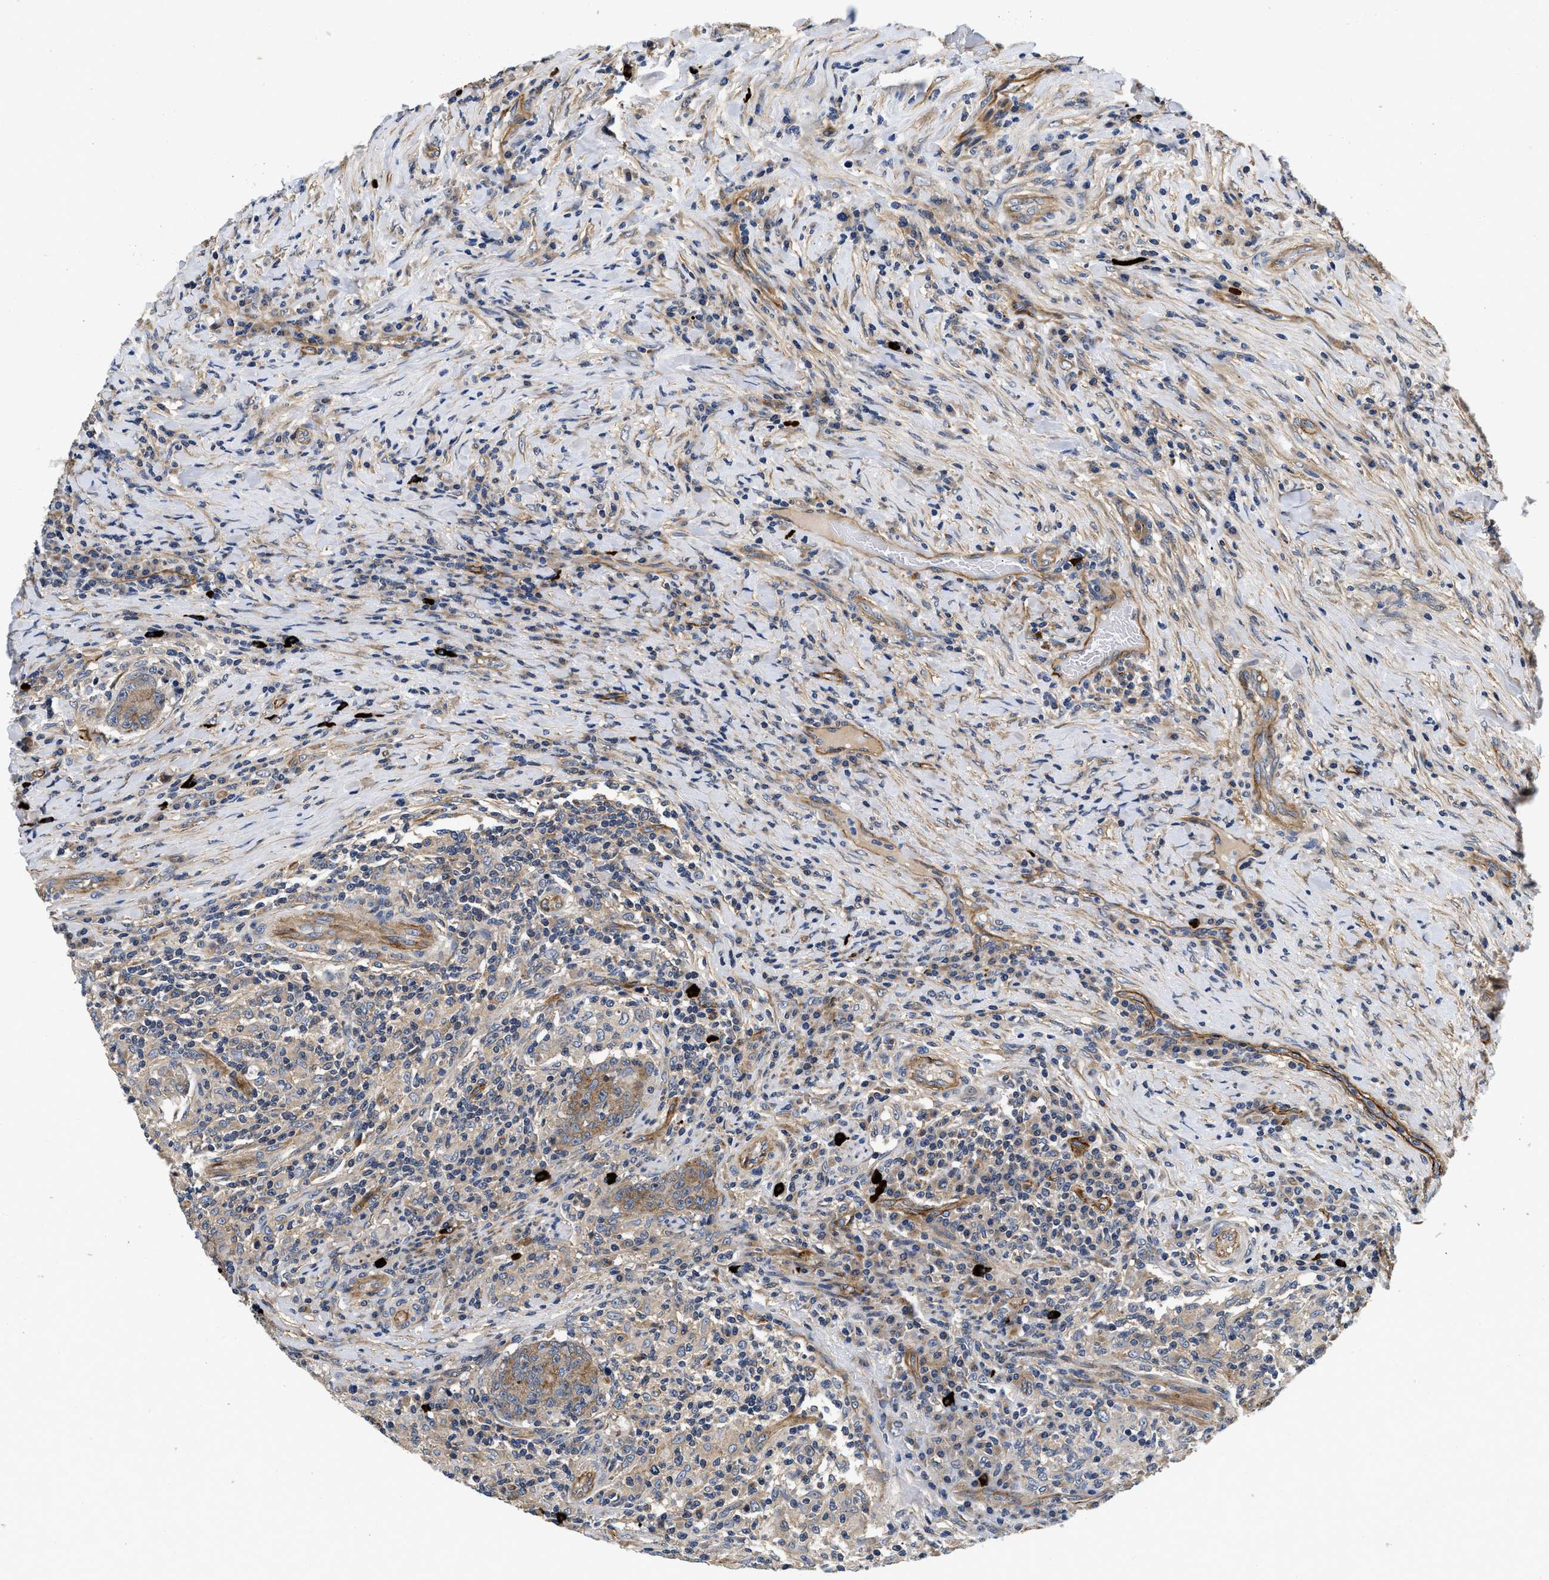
{"staining": {"intensity": "moderate", "quantity": ">75%", "location": "cytoplasmic/membranous"}, "tissue": "colorectal cancer", "cell_type": "Tumor cells", "image_type": "cancer", "snomed": [{"axis": "morphology", "description": "Normal tissue, NOS"}, {"axis": "morphology", "description": "Adenocarcinoma, NOS"}, {"axis": "topography", "description": "Colon"}], "caption": "An immunohistochemistry micrograph of tumor tissue is shown. Protein staining in brown labels moderate cytoplasmic/membranous positivity in colorectal adenocarcinoma within tumor cells.", "gene": "NME6", "patient": {"sex": "female", "age": 75}}